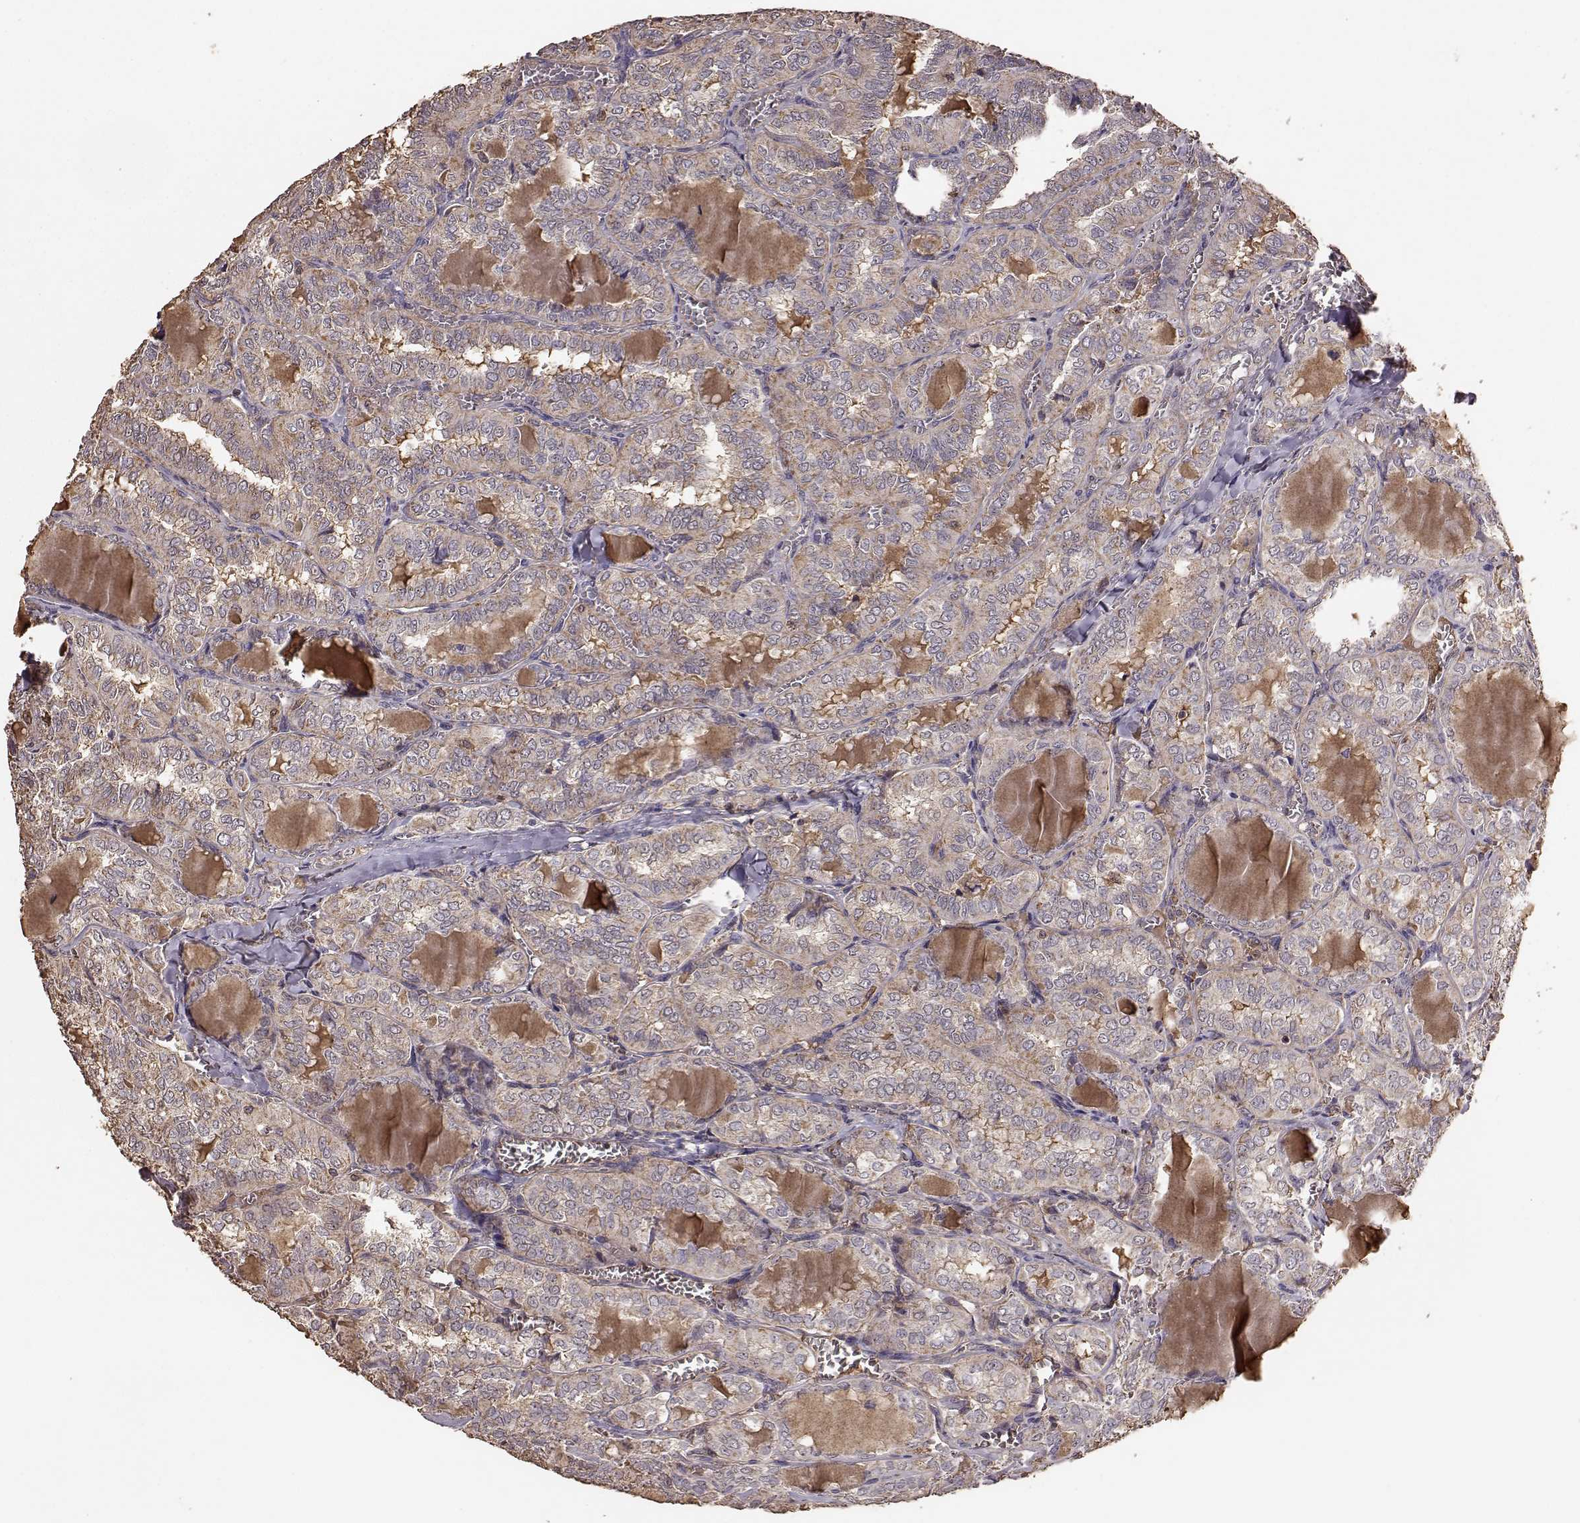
{"staining": {"intensity": "weak", "quantity": ">75%", "location": "cytoplasmic/membranous"}, "tissue": "thyroid cancer", "cell_type": "Tumor cells", "image_type": "cancer", "snomed": [{"axis": "morphology", "description": "Papillary adenocarcinoma, NOS"}, {"axis": "topography", "description": "Thyroid gland"}], "caption": "This is an image of immunohistochemistry staining of papillary adenocarcinoma (thyroid), which shows weak staining in the cytoplasmic/membranous of tumor cells.", "gene": "PTGES2", "patient": {"sex": "female", "age": 41}}